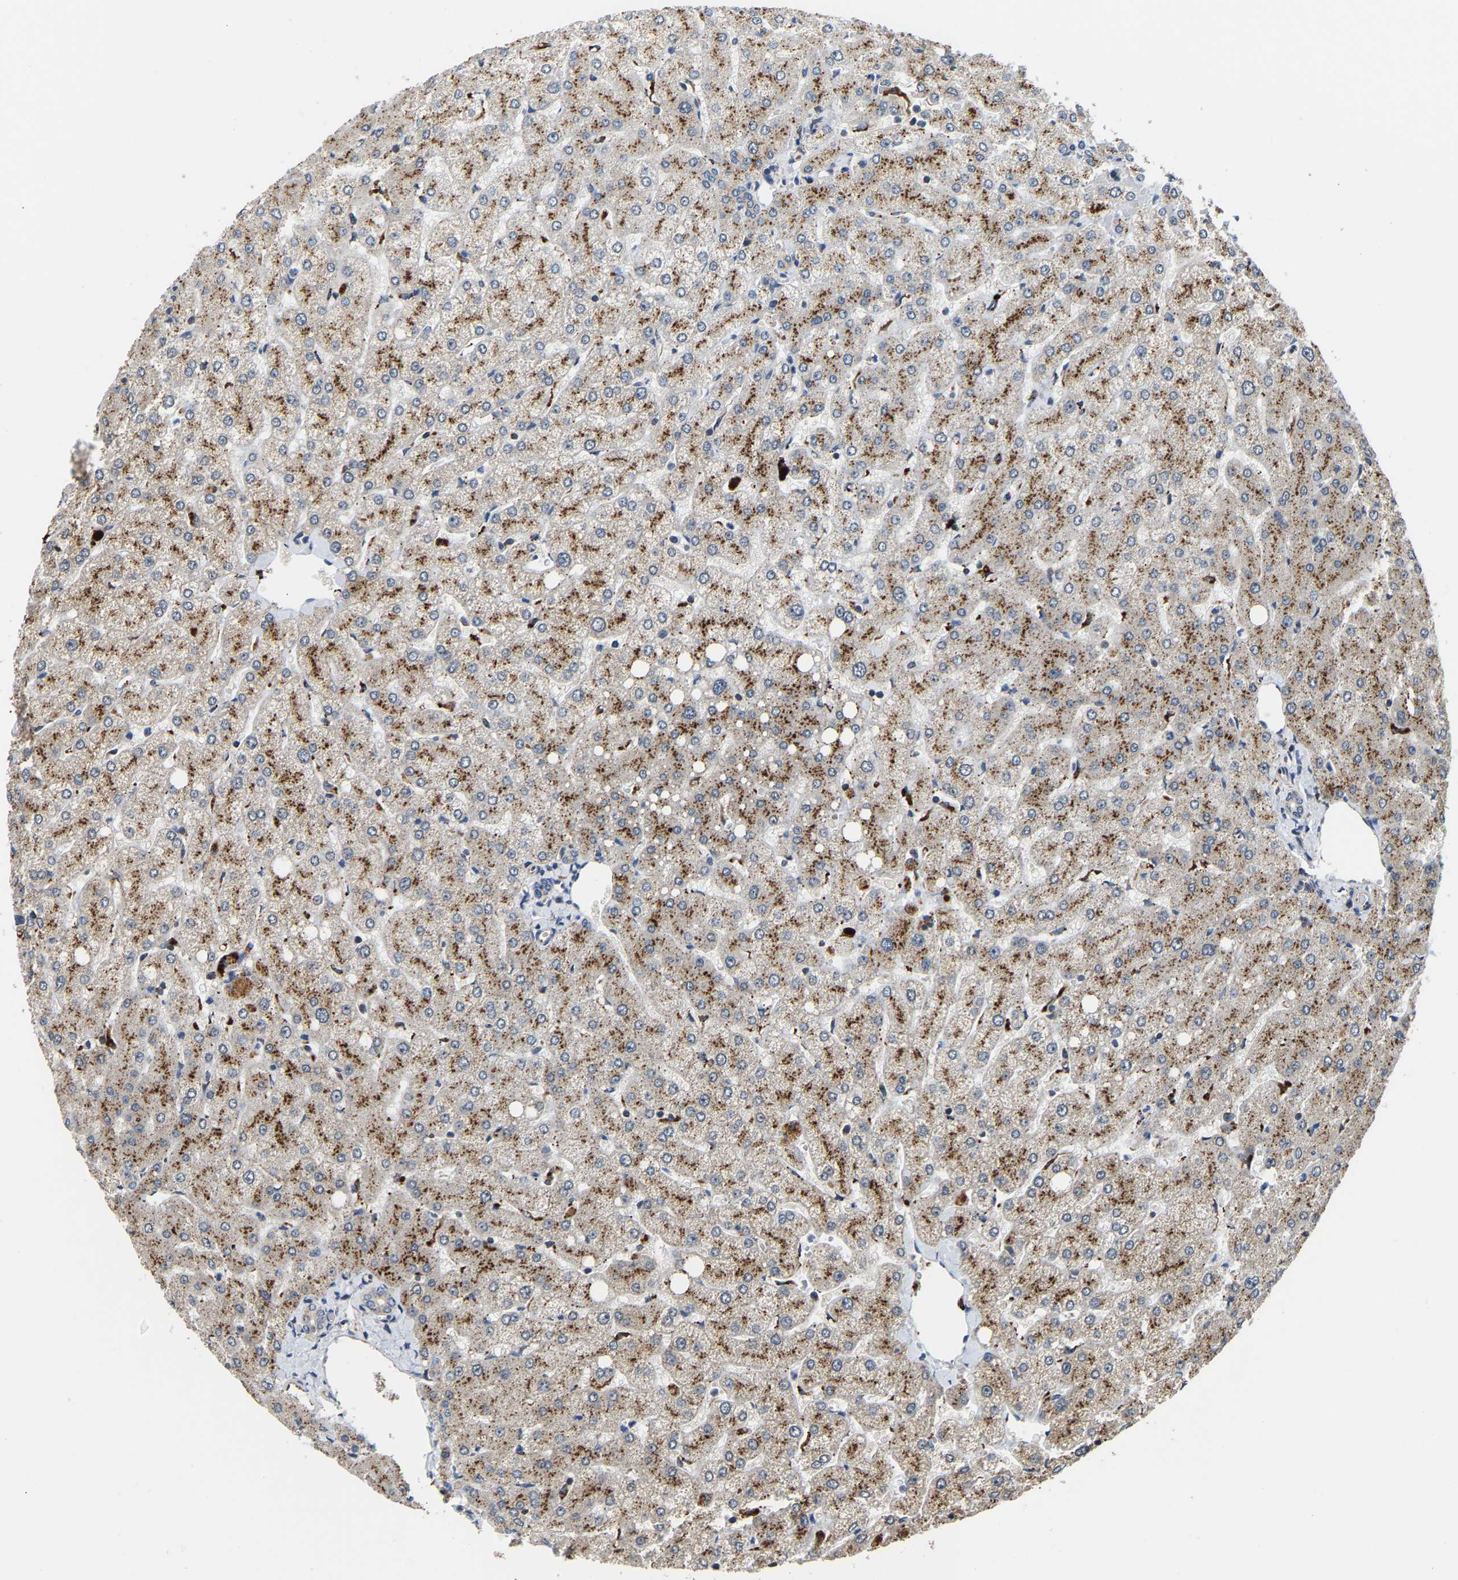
{"staining": {"intensity": "negative", "quantity": "none", "location": "none"}, "tissue": "liver", "cell_type": "Cholangiocytes", "image_type": "normal", "snomed": [{"axis": "morphology", "description": "Normal tissue, NOS"}, {"axis": "topography", "description": "Liver"}], "caption": "Human liver stained for a protein using immunohistochemistry (IHC) shows no expression in cholangiocytes.", "gene": "GIMAP7", "patient": {"sex": "female", "age": 54}}